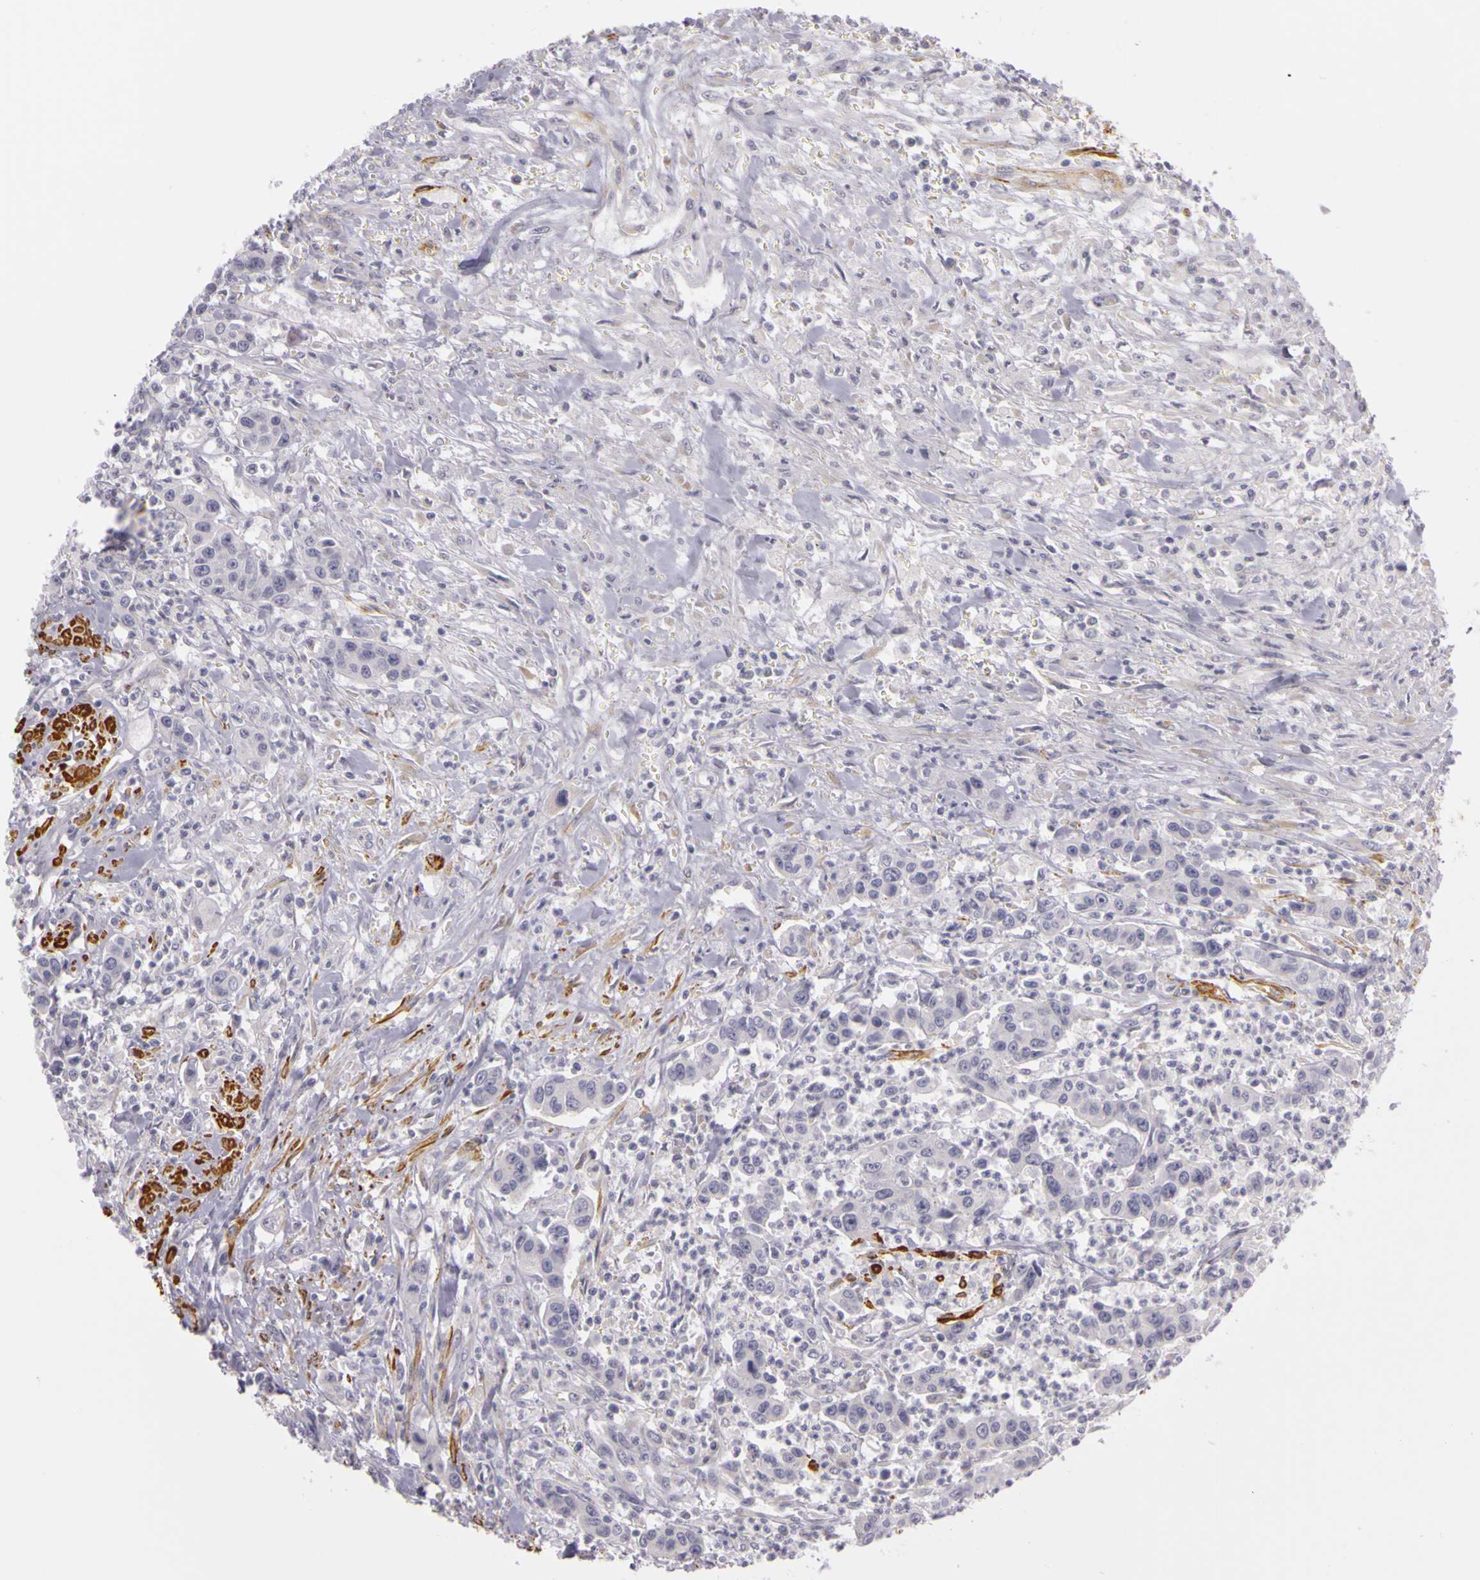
{"staining": {"intensity": "negative", "quantity": "none", "location": "none"}, "tissue": "urothelial cancer", "cell_type": "Tumor cells", "image_type": "cancer", "snomed": [{"axis": "morphology", "description": "Urothelial carcinoma, High grade"}, {"axis": "topography", "description": "Urinary bladder"}], "caption": "Urothelial cancer stained for a protein using immunohistochemistry displays no staining tumor cells.", "gene": "CNTN2", "patient": {"sex": "male", "age": 86}}